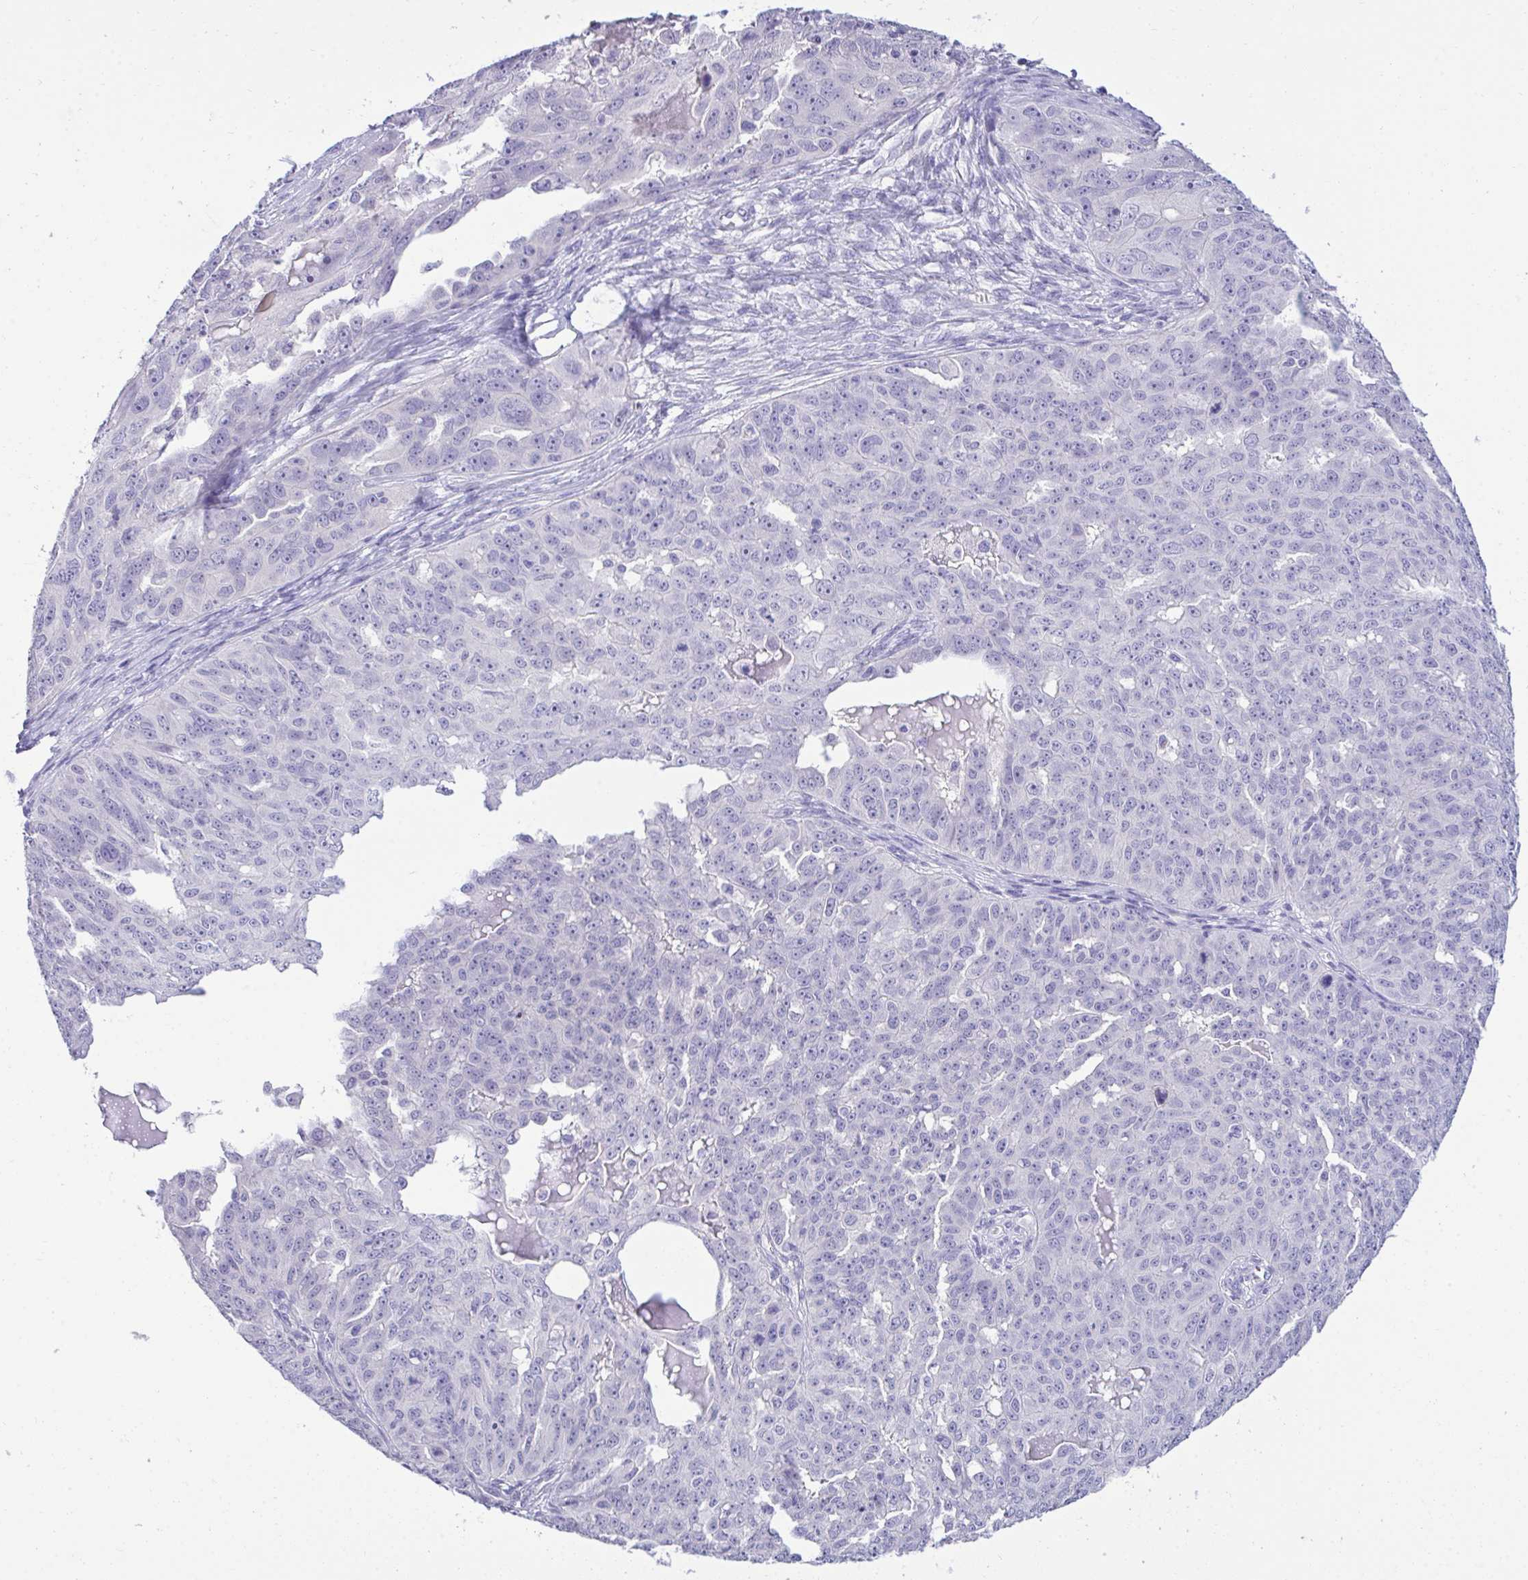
{"staining": {"intensity": "negative", "quantity": "none", "location": "none"}, "tissue": "ovarian cancer", "cell_type": "Tumor cells", "image_type": "cancer", "snomed": [{"axis": "morphology", "description": "Carcinoma, endometroid"}, {"axis": "topography", "description": "Ovary"}], "caption": "DAB (3,3'-diaminobenzidine) immunohistochemical staining of ovarian cancer demonstrates no significant staining in tumor cells.", "gene": "TMCO5A", "patient": {"sex": "female", "age": 70}}